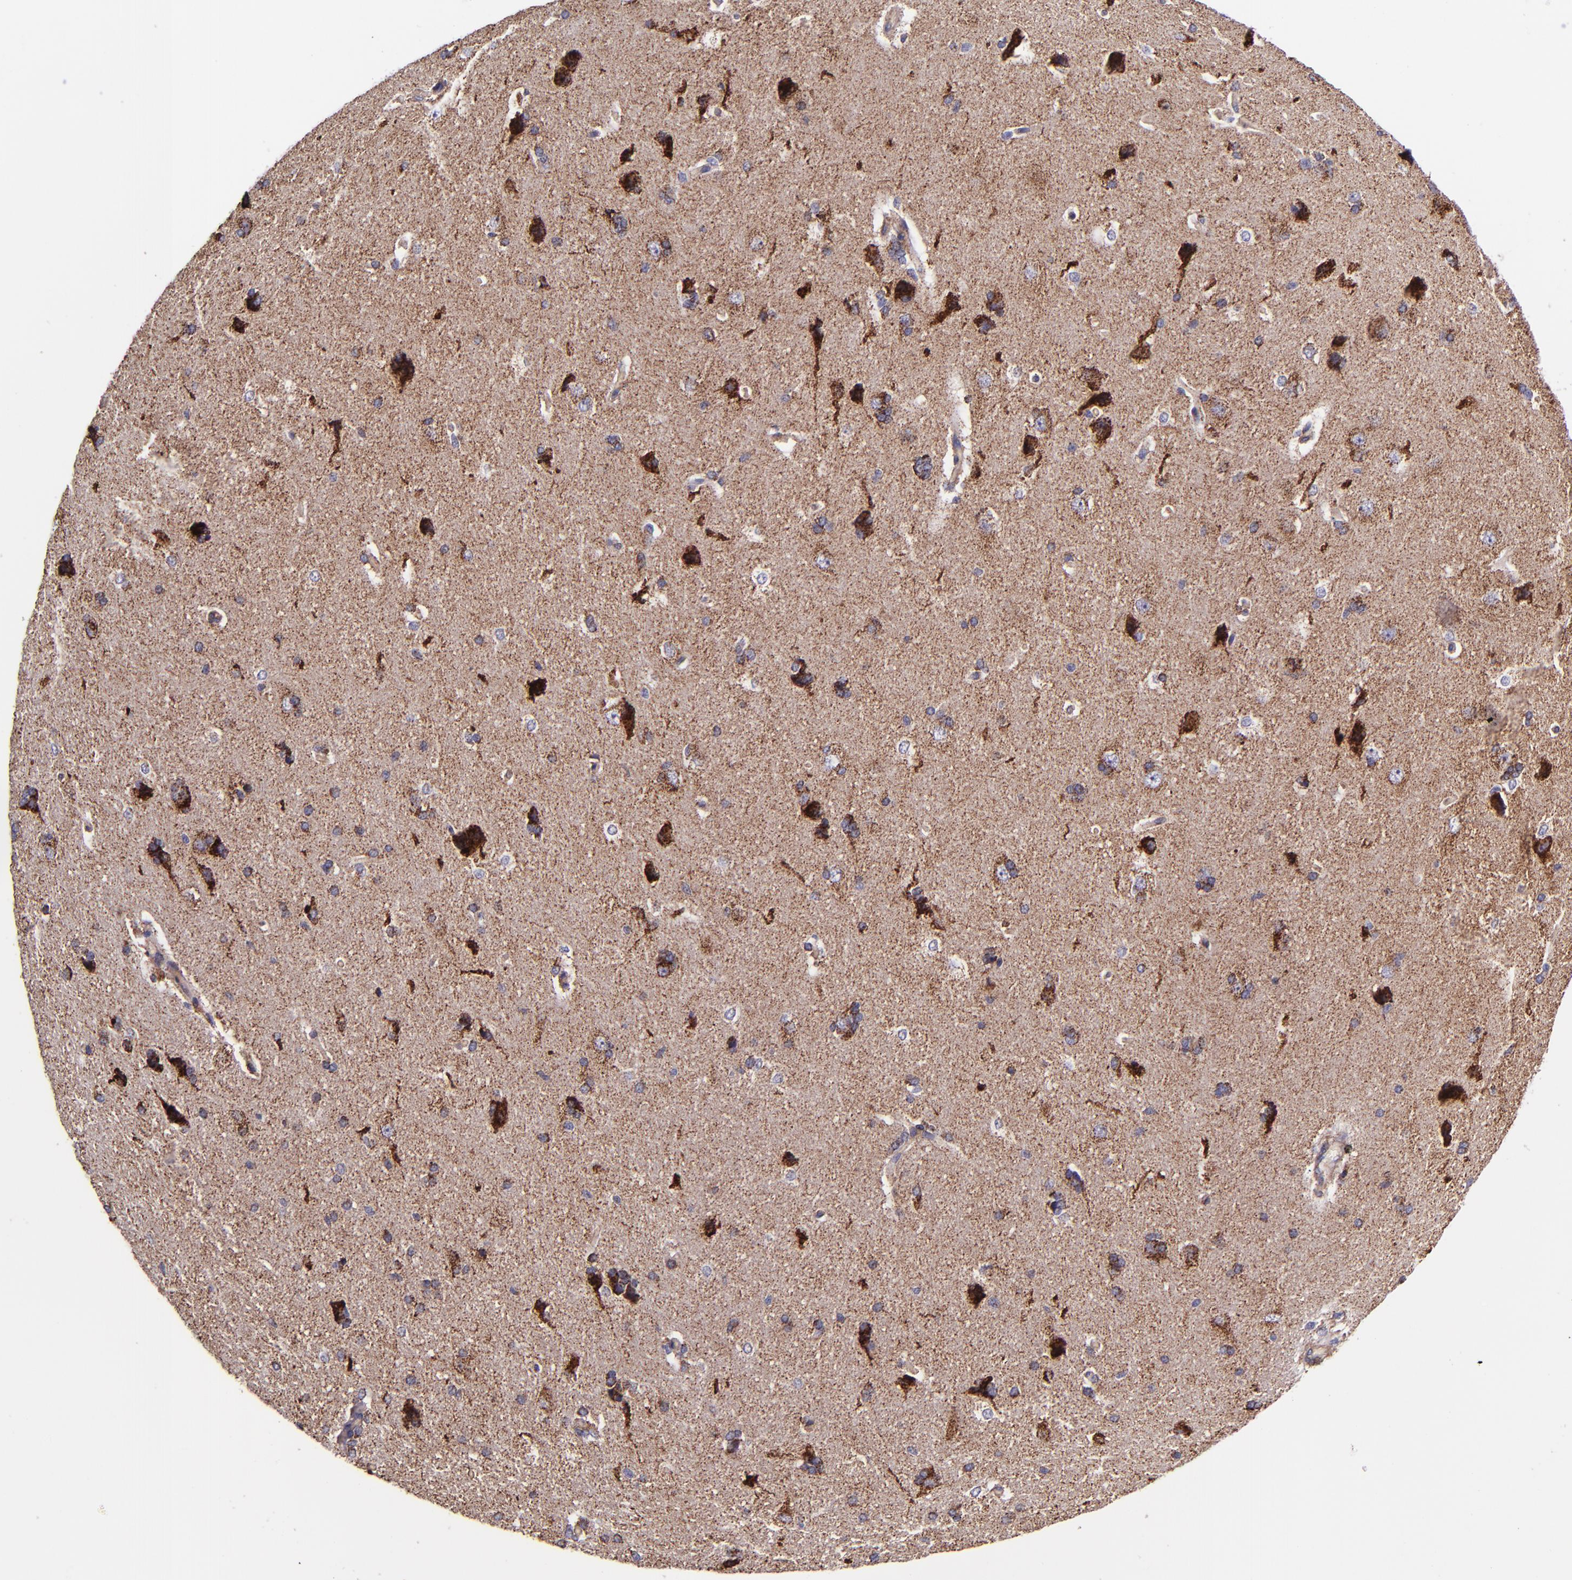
{"staining": {"intensity": "negative", "quantity": "none", "location": "none"}, "tissue": "cerebral cortex", "cell_type": "Endothelial cells", "image_type": "normal", "snomed": [{"axis": "morphology", "description": "Normal tissue, NOS"}, {"axis": "topography", "description": "Cerebral cortex"}], "caption": "Endothelial cells show no significant protein staining in unremarkable cerebral cortex.", "gene": "IDH3G", "patient": {"sex": "female", "age": 45}}